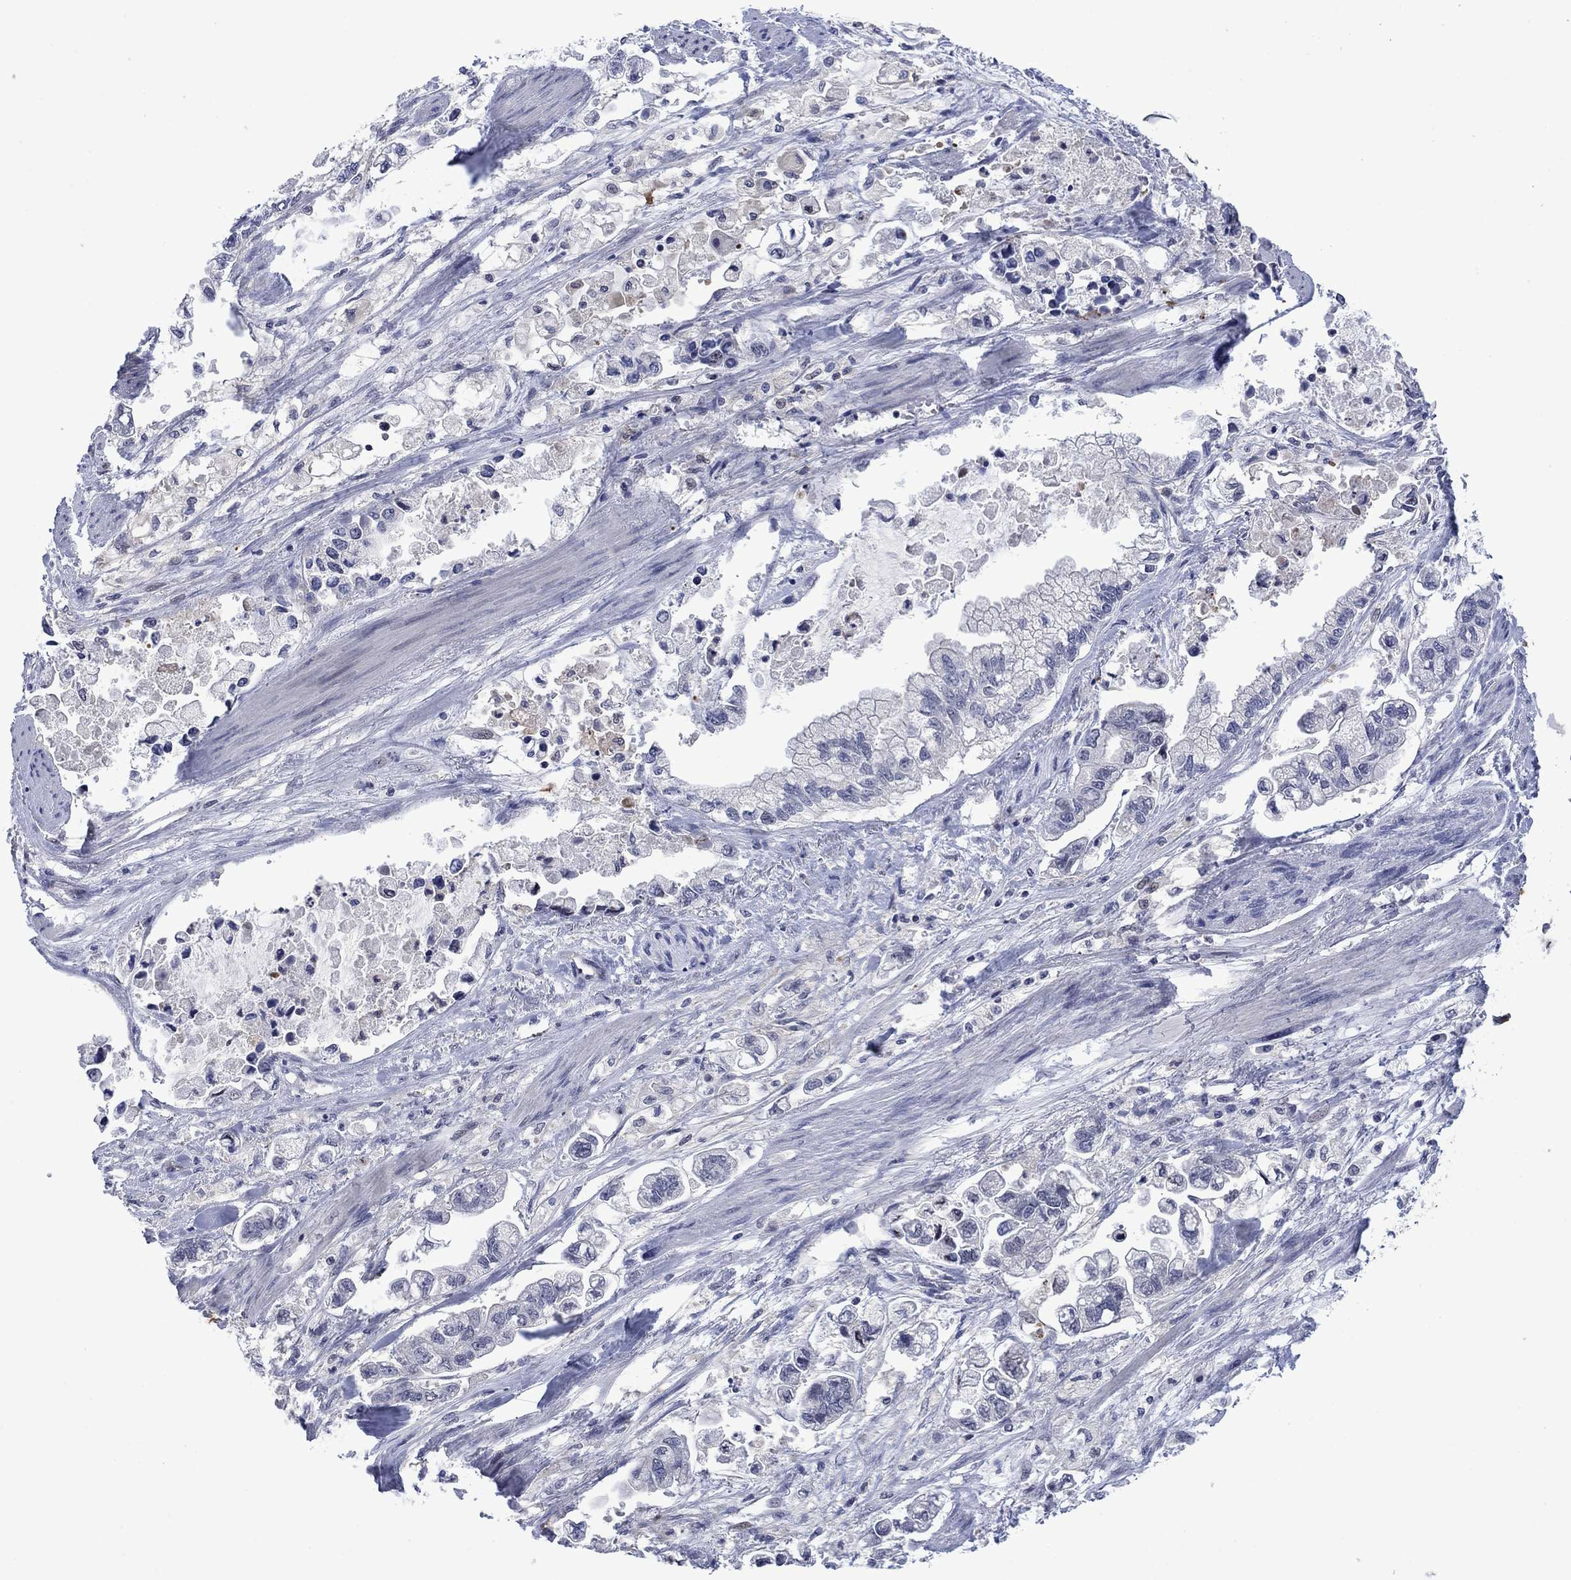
{"staining": {"intensity": "negative", "quantity": "none", "location": "none"}, "tissue": "stomach cancer", "cell_type": "Tumor cells", "image_type": "cancer", "snomed": [{"axis": "morphology", "description": "Normal tissue, NOS"}, {"axis": "morphology", "description": "Adenocarcinoma, NOS"}, {"axis": "topography", "description": "Stomach"}], "caption": "There is no significant staining in tumor cells of stomach adenocarcinoma.", "gene": "AGL", "patient": {"sex": "male", "age": 62}}